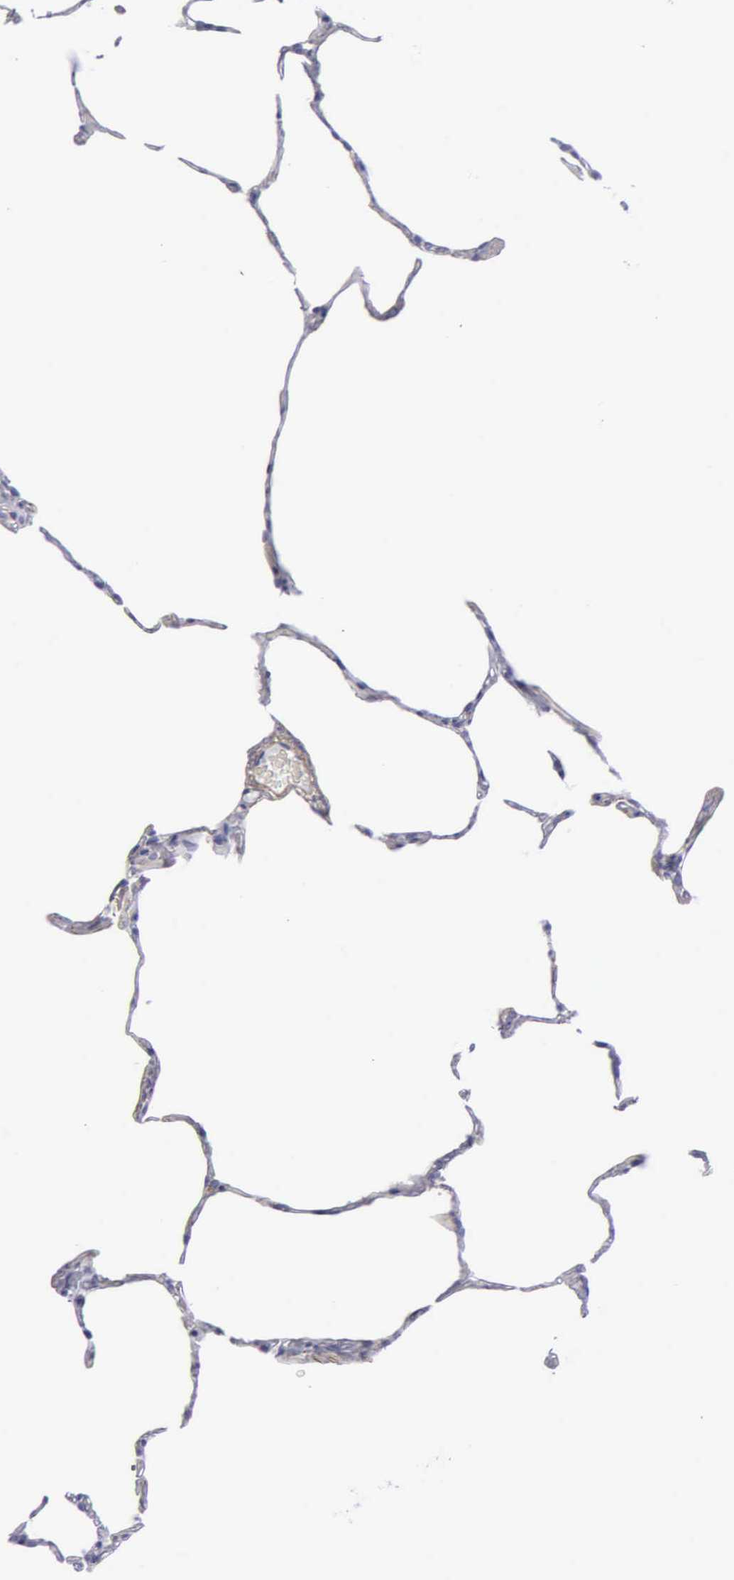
{"staining": {"intensity": "negative", "quantity": "none", "location": "none"}, "tissue": "lung", "cell_type": "Alveolar cells", "image_type": "normal", "snomed": [{"axis": "morphology", "description": "Normal tissue, NOS"}, {"axis": "topography", "description": "Lung"}], "caption": "High power microscopy image of an immunohistochemistry (IHC) histopathology image of unremarkable lung, revealing no significant expression in alveolar cells. (Stains: DAB (3,3'-diaminobenzidine) immunohistochemistry with hematoxylin counter stain, Microscopy: brightfield microscopy at high magnification).", "gene": "FBLN5", "patient": {"sex": "female", "age": 75}}